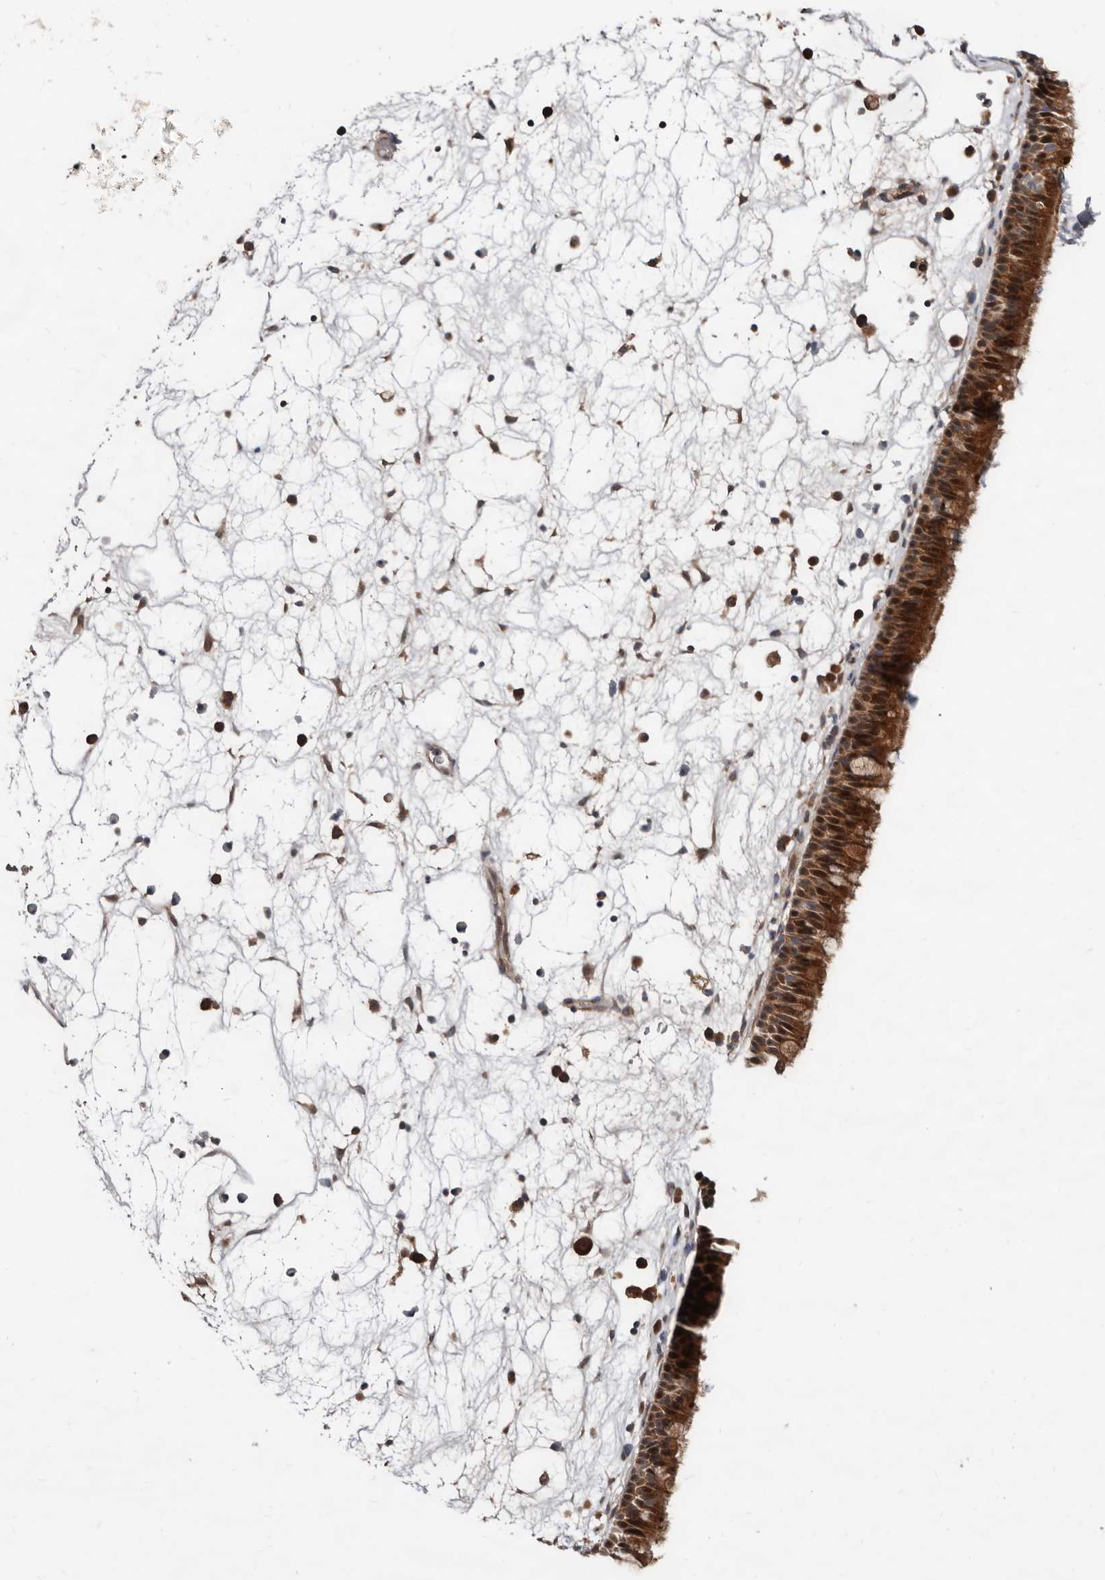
{"staining": {"intensity": "strong", "quantity": "25%-75%", "location": "cytoplasmic/membranous,nuclear"}, "tissue": "nasopharynx", "cell_type": "Respiratory epithelial cells", "image_type": "normal", "snomed": [{"axis": "morphology", "description": "Normal tissue, NOS"}, {"axis": "morphology", "description": "Inflammation, NOS"}, {"axis": "morphology", "description": "Malignant melanoma, Metastatic site"}, {"axis": "topography", "description": "Nasopharynx"}], "caption": "Strong cytoplasmic/membranous,nuclear protein expression is identified in approximately 25%-75% of respiratory epithelial cells in nasopharynx.", "gene": "WEE2", "patient": {"sex": "male", "age": 70}}